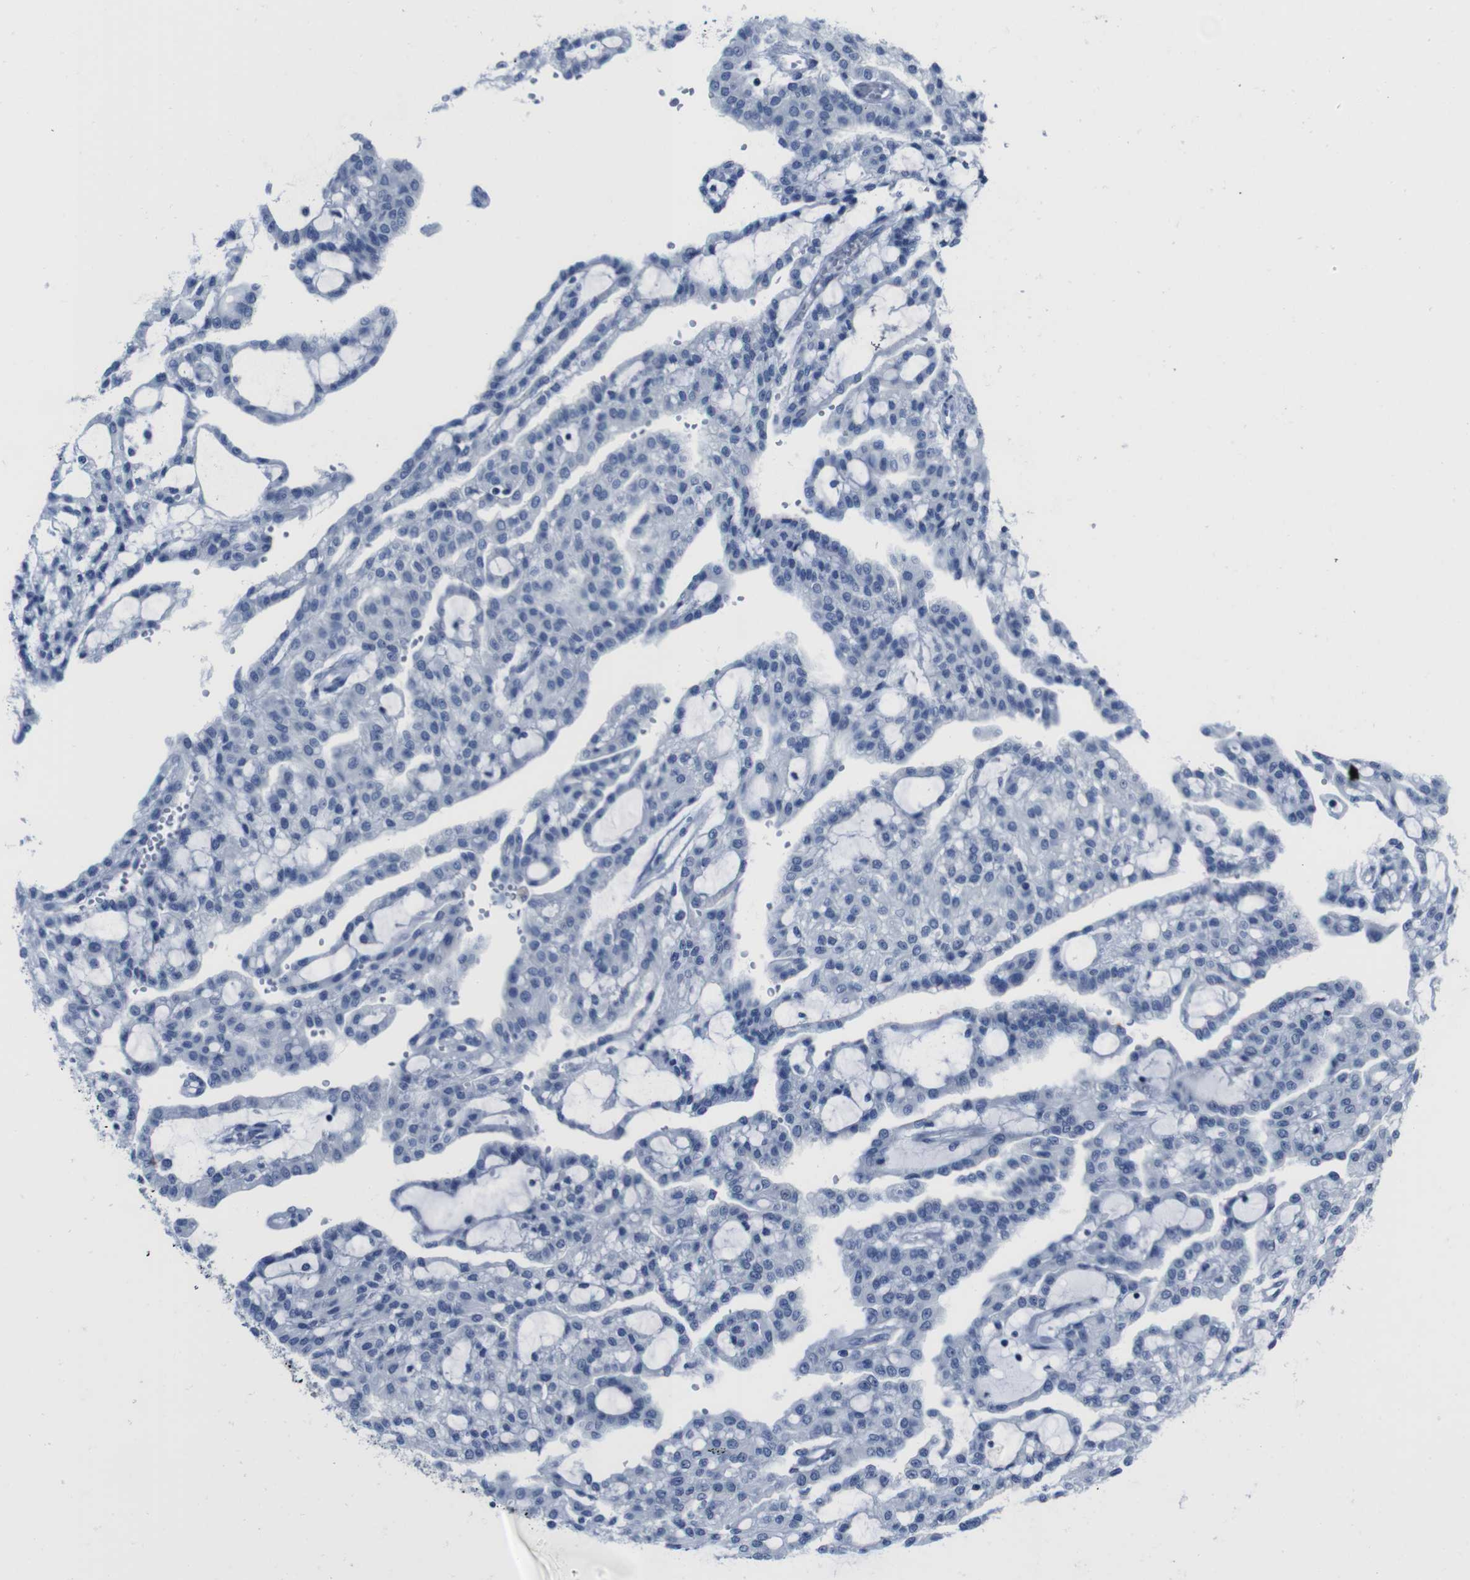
{"staining": {"intensity": "negative", "quantity": "none", "location": "none"}, "tissue": "renal cancer", "cell_type": "Tumor cells", "image_type": "cancer", "snomed": [{"axis": "morphology", "description": "Adenocarcinoma, NOS"}, {"axis": "topography", "description": "Kidney"}], "caption": "Immunohistochemistry of renal cancer (adenocarcinoma) displays no expression in tumor cells. Brightfield microscopy of immunohistochemistry (IHC) stained with DAB (brown) and hematoxylin (blue), captured at high magnification.", "gene": "EIF4A1", "patient": {"sex": "male", "age": 63}}